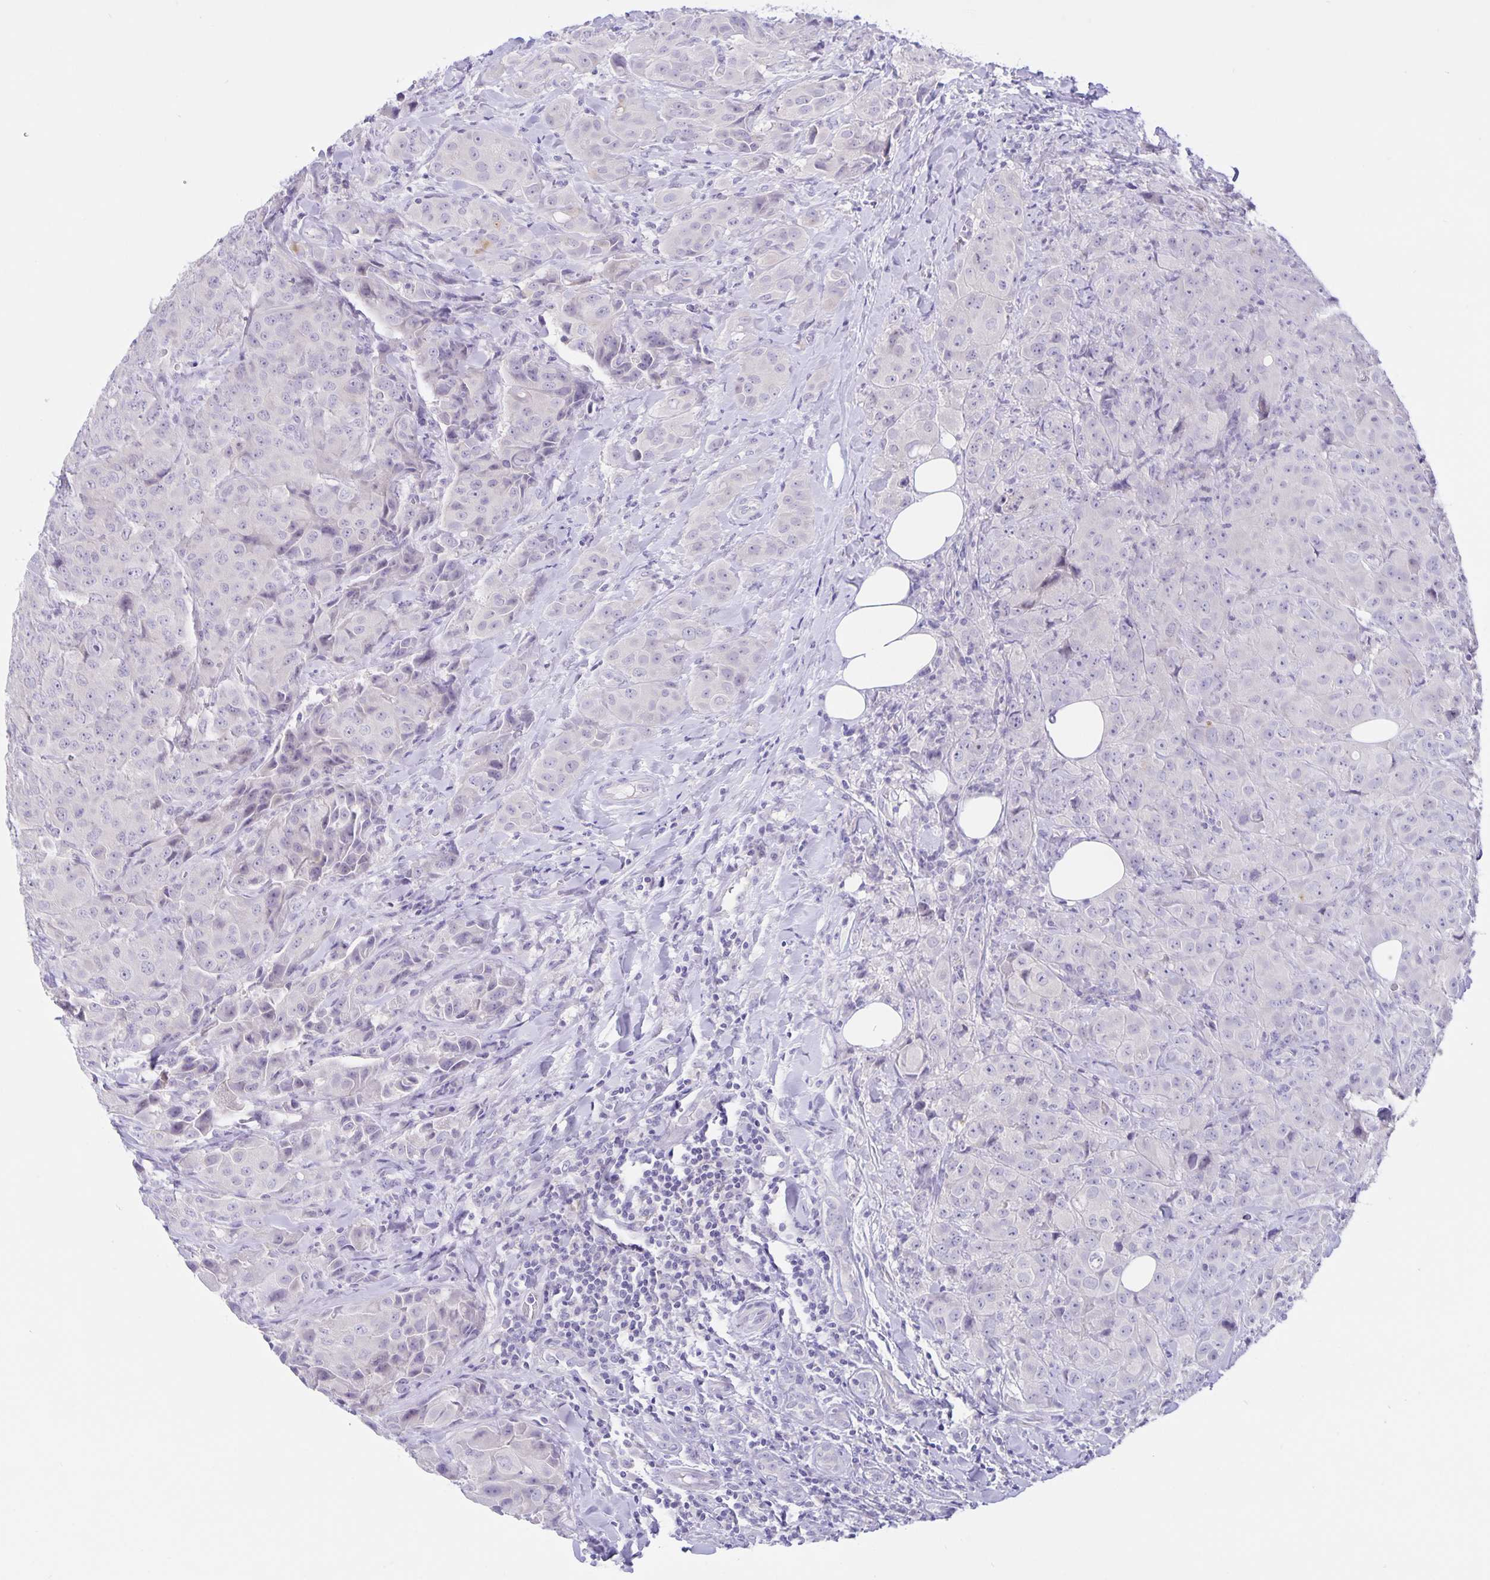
{"staining": {"intensity": "negative", "quantity": "none", "location": "none"}, "tissue": "breast cancer", "cell_type": "Tumor cells", "image_type": "cancer", "snomed": [{"axis": "morphology", "description": "Normal tissue, NOS"}, {"axis": "morphology", "description": "Duct carcinoma"}, {"axis": "topography", "description": "Breast"}], "caption": "Photomicrograph shows no significant protein positivity in tumor cells of breast cancer.", "gene": "ERMN", "patient": {"sex": "female", "age": 43}}